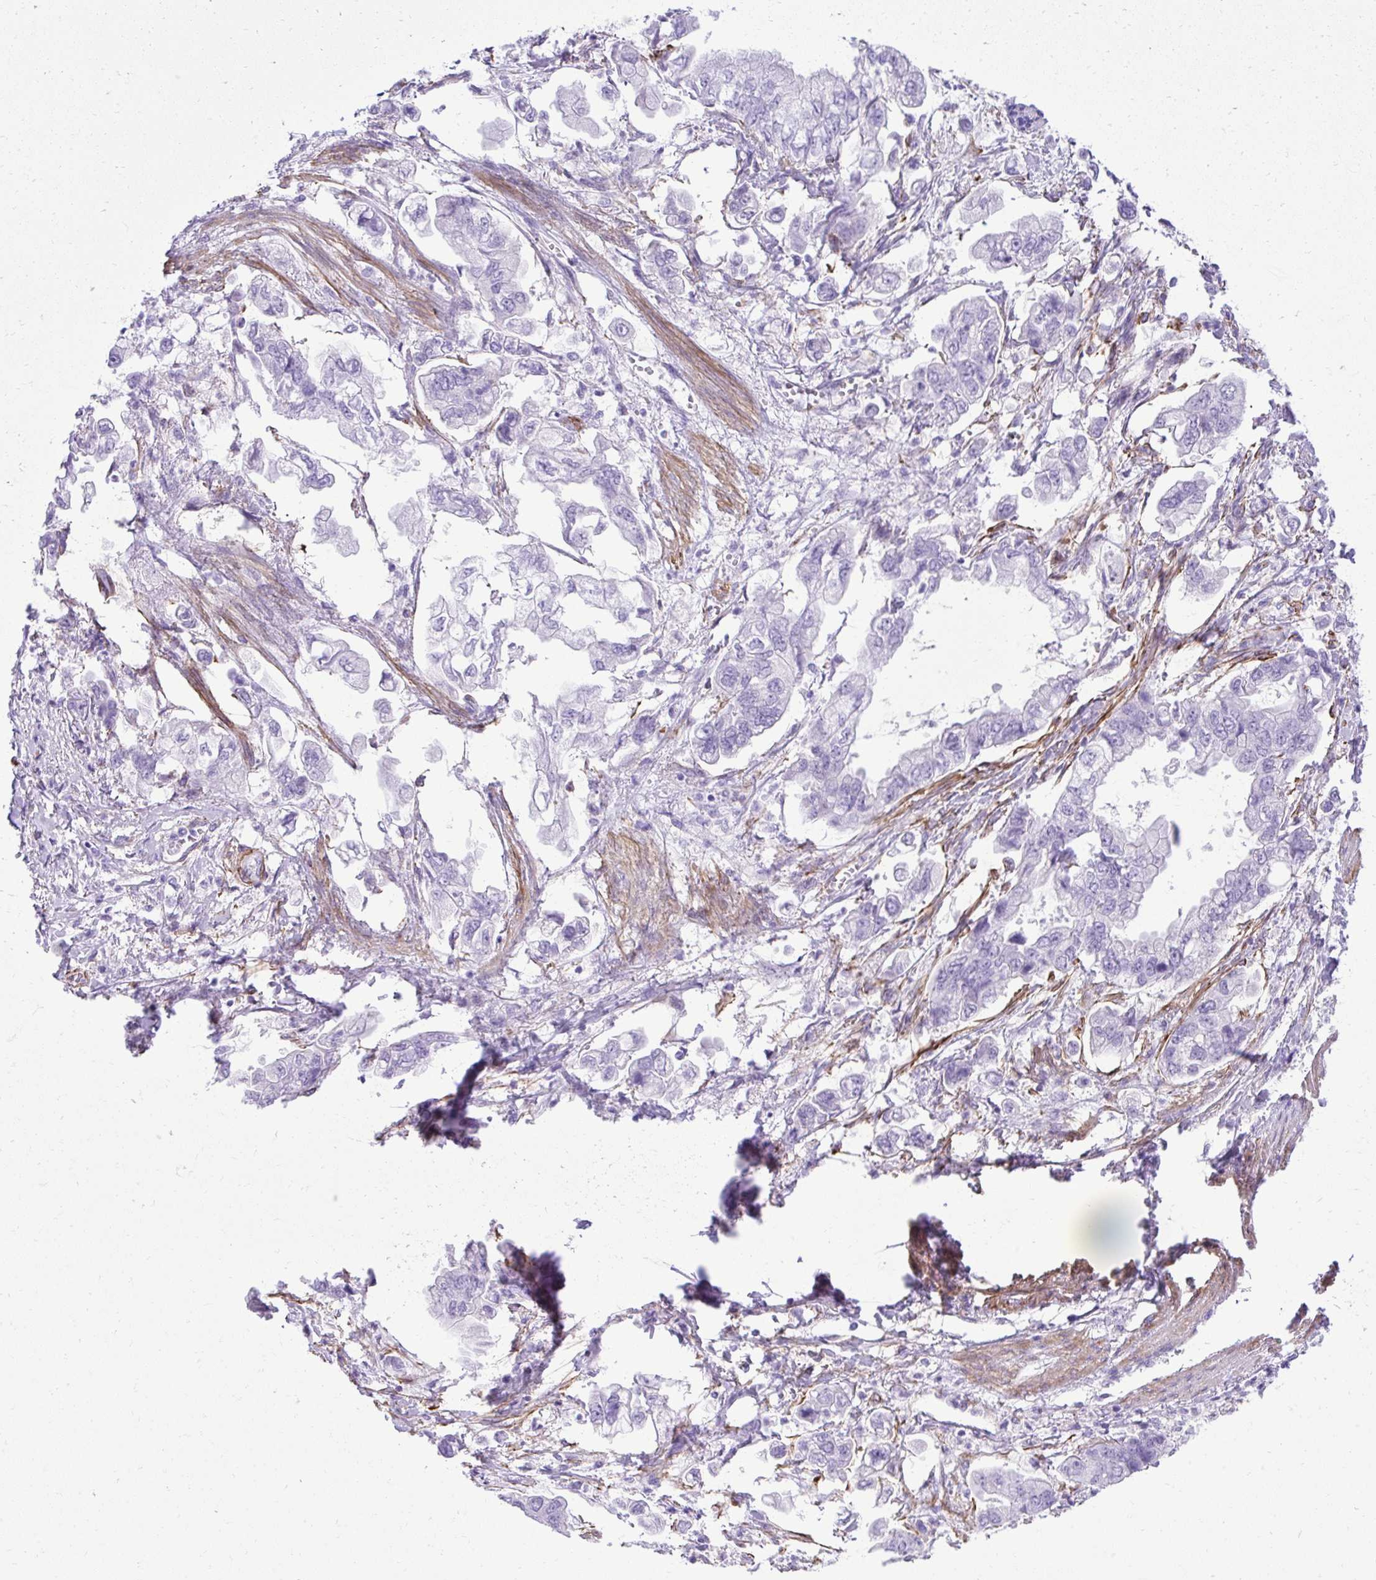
{"staining": {"intensity": "negative", "quantity": "none", "location": "none"}, "tissue": "stomach cancer", "cell_type": "Tumor cells", "image_type": "cancer", "snomed": [{"axis": "morphology", "description": "Adenocarcinoma, NOS"}, {"axis": "topography", "description": "Stomach"}], "caption": "Immunohistochemistry histopathology image of neoplastic tissue: stomach cancer (adenocarcinoma) stained with DAB displays no significant protein staining in tumor cells. (IHC, brightfield microscopy, high magnification).", "gene": "PITPNM3", "patient": {"sex": "male", "age": 62}}